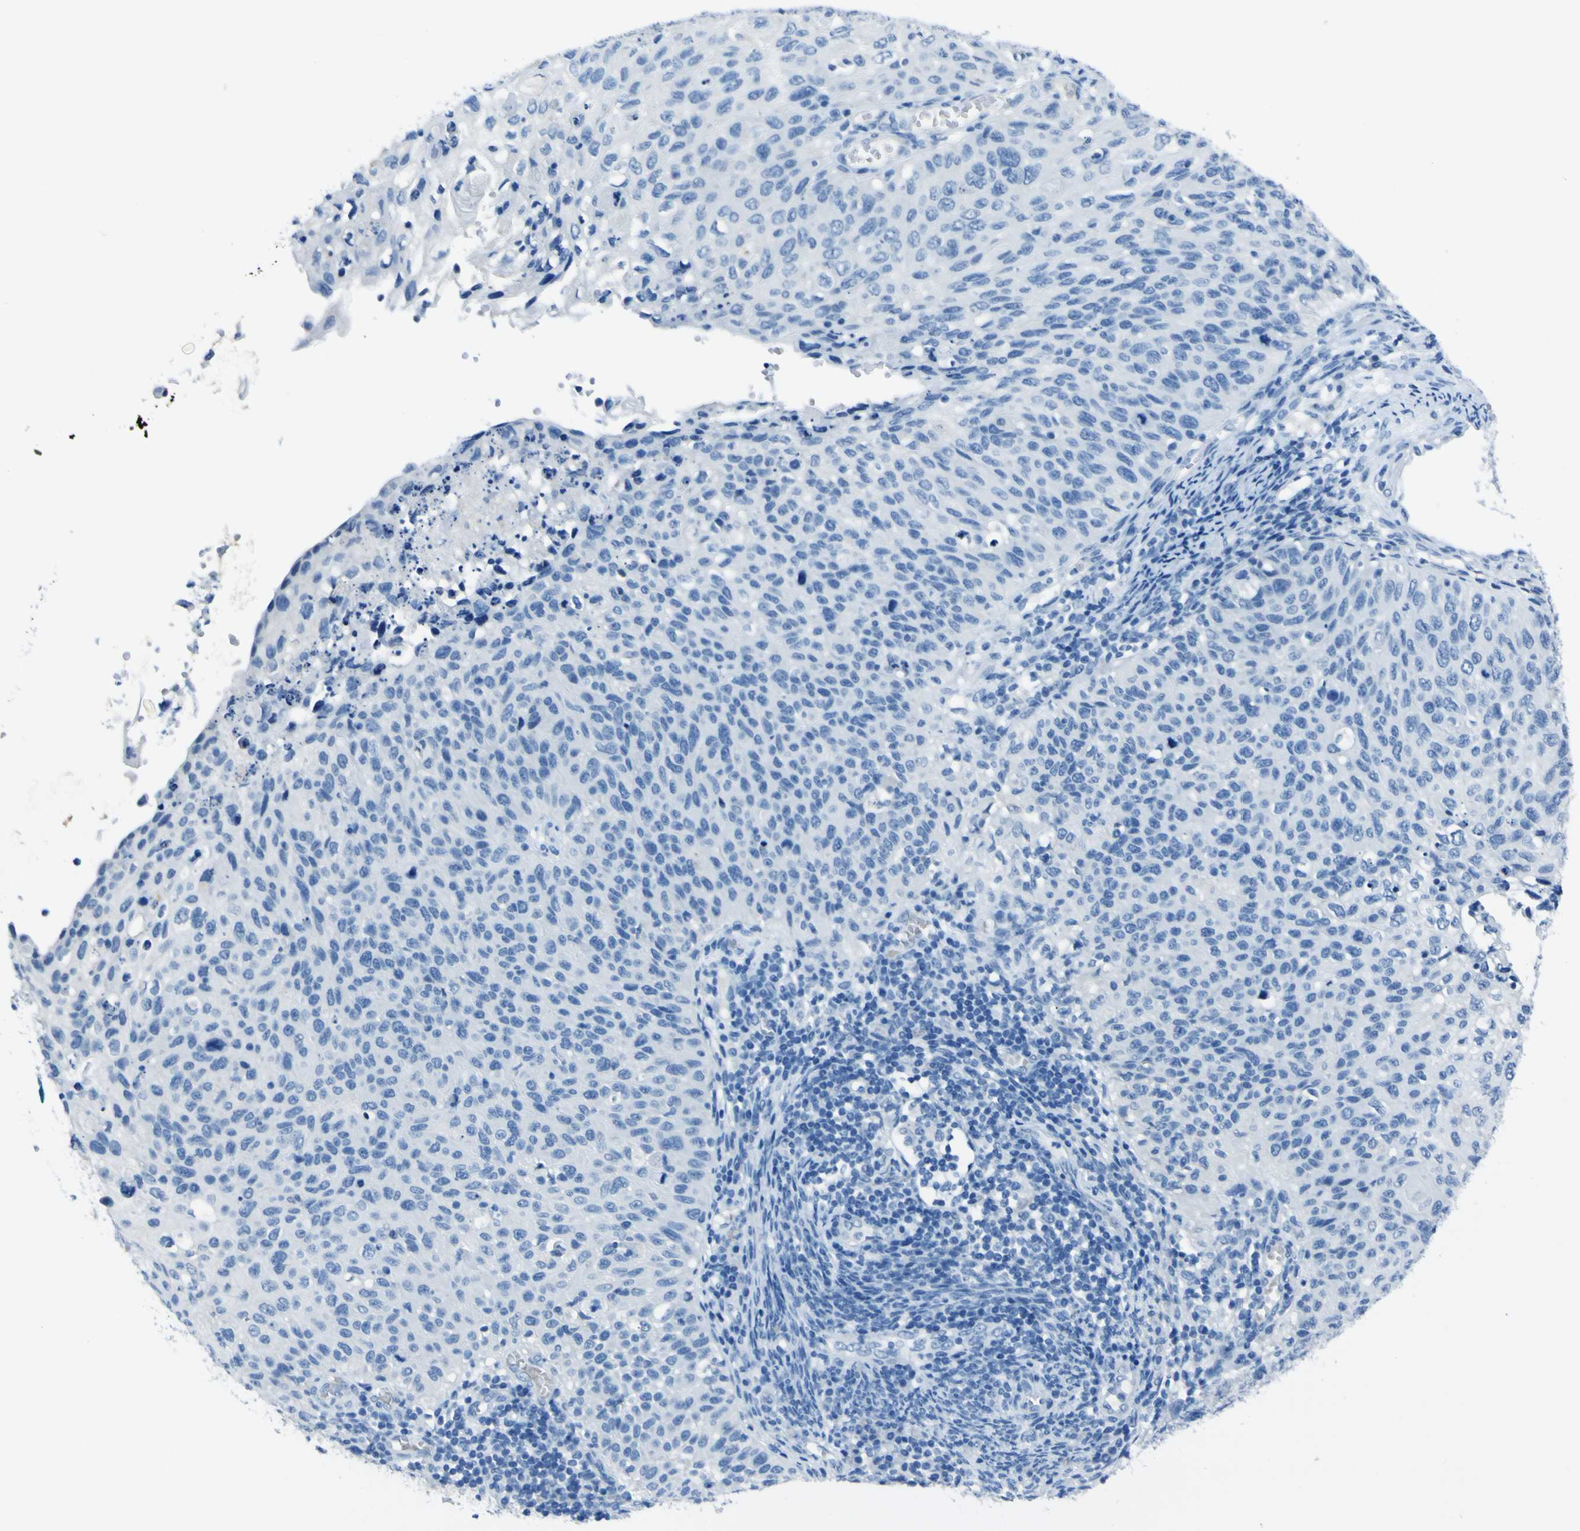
{"staining": {"intensity": "negative", "quantity": "none", "location": "none"}, "tissue": "cervical cancer", "cell_type": "Tumor cells", "image_type": "cancer", "snomed": [{"axis": "morphology", "description": "Squamous cell carcinoma, NOS"}, {"axis": "topography", "description": "Cervix"}], "caption": "Immunohistochemical staining of human cervical cancer (squamous cell carcinoma) demonstrates no significant staining in tumor cells.", "gene": "PHKG1", "patient": {"sex": "female", "age": 70}}